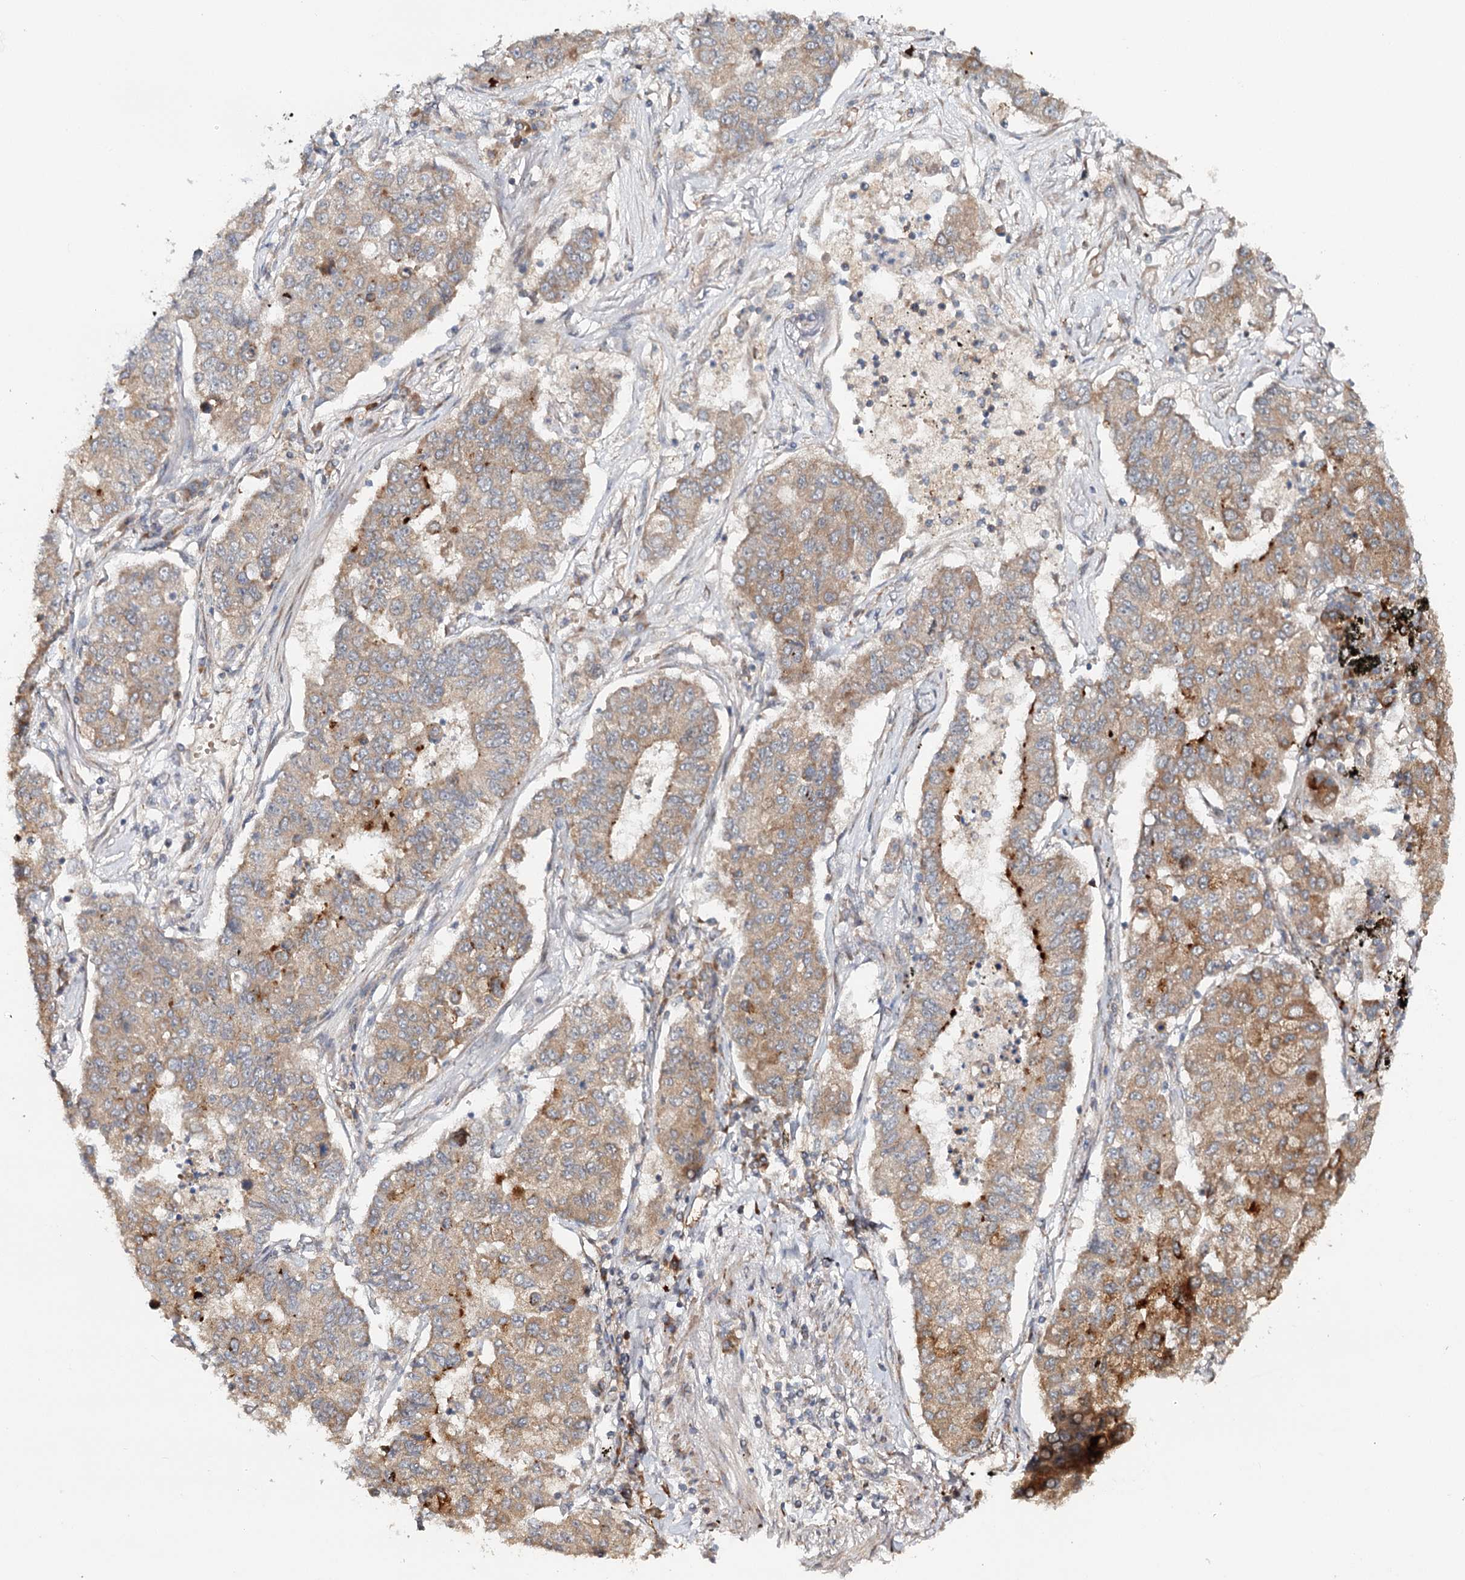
{"staining": {"intensity": "moderate", "quantity": ">75%", "location": "cytoplasmic/membranous"}, "tissue": "lung cancer", "cell_type": "Tumor cells", "image_type": "cancer", "snomed": [{"axis": "morphology", "description": "Squamous cell carcinoma, NOS"}, {"axis": "topography", "description": "Lung"}], "caption": "The histopathology image shows staining of lung cancer, revealing moderate cytoplasmic/membranous protein expression (brown color) within tumor cells.", "gene": "MKNK1", "patient": {"sex": "male", "age": 74}}